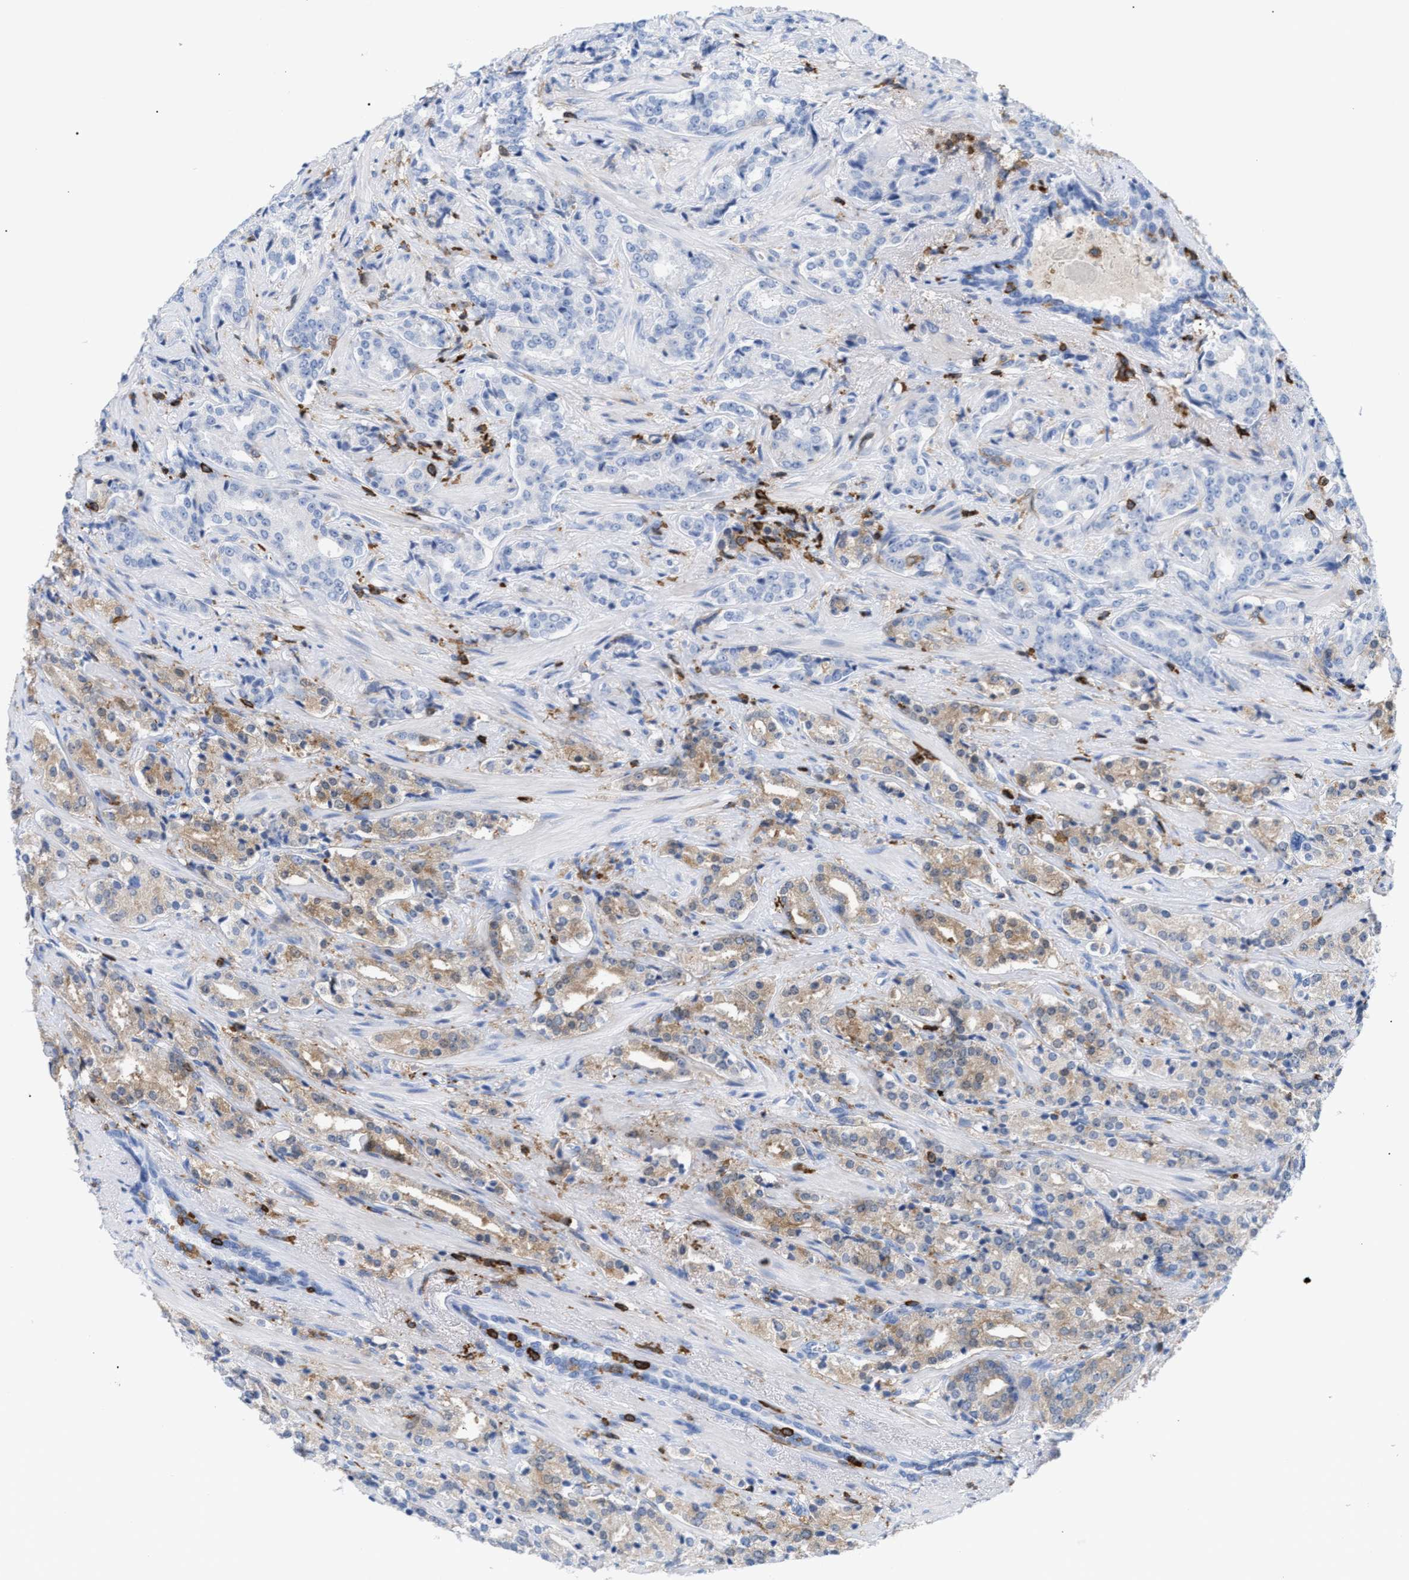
{"staining": {"intensity": "weak", "quantity": "25%-75%", "location": "cytoplasmic/membranous"}, "tissue": "prostate cancer", "cell_type": "Tumor cells", "image_type": "cancer", "snomed": [{"axis": "morphology", "description": "Adenocarcinoma, High grade"}, {"axis": "topography", "description": "Prostate"}], "caption": "Adenocarcinoma (high-grade) (prostate) tissue demonstrates weak cytoplasmic/membranous positivity in approximately 25%-75% of tumor cells The staining was performed using DAB to visualize the protein expression in brown, while the nuclei were stained in blue with hematoxylin (Magnification: 20x).", "gene": "LCP1", "patient": {"sex": "male", "age": 71}}